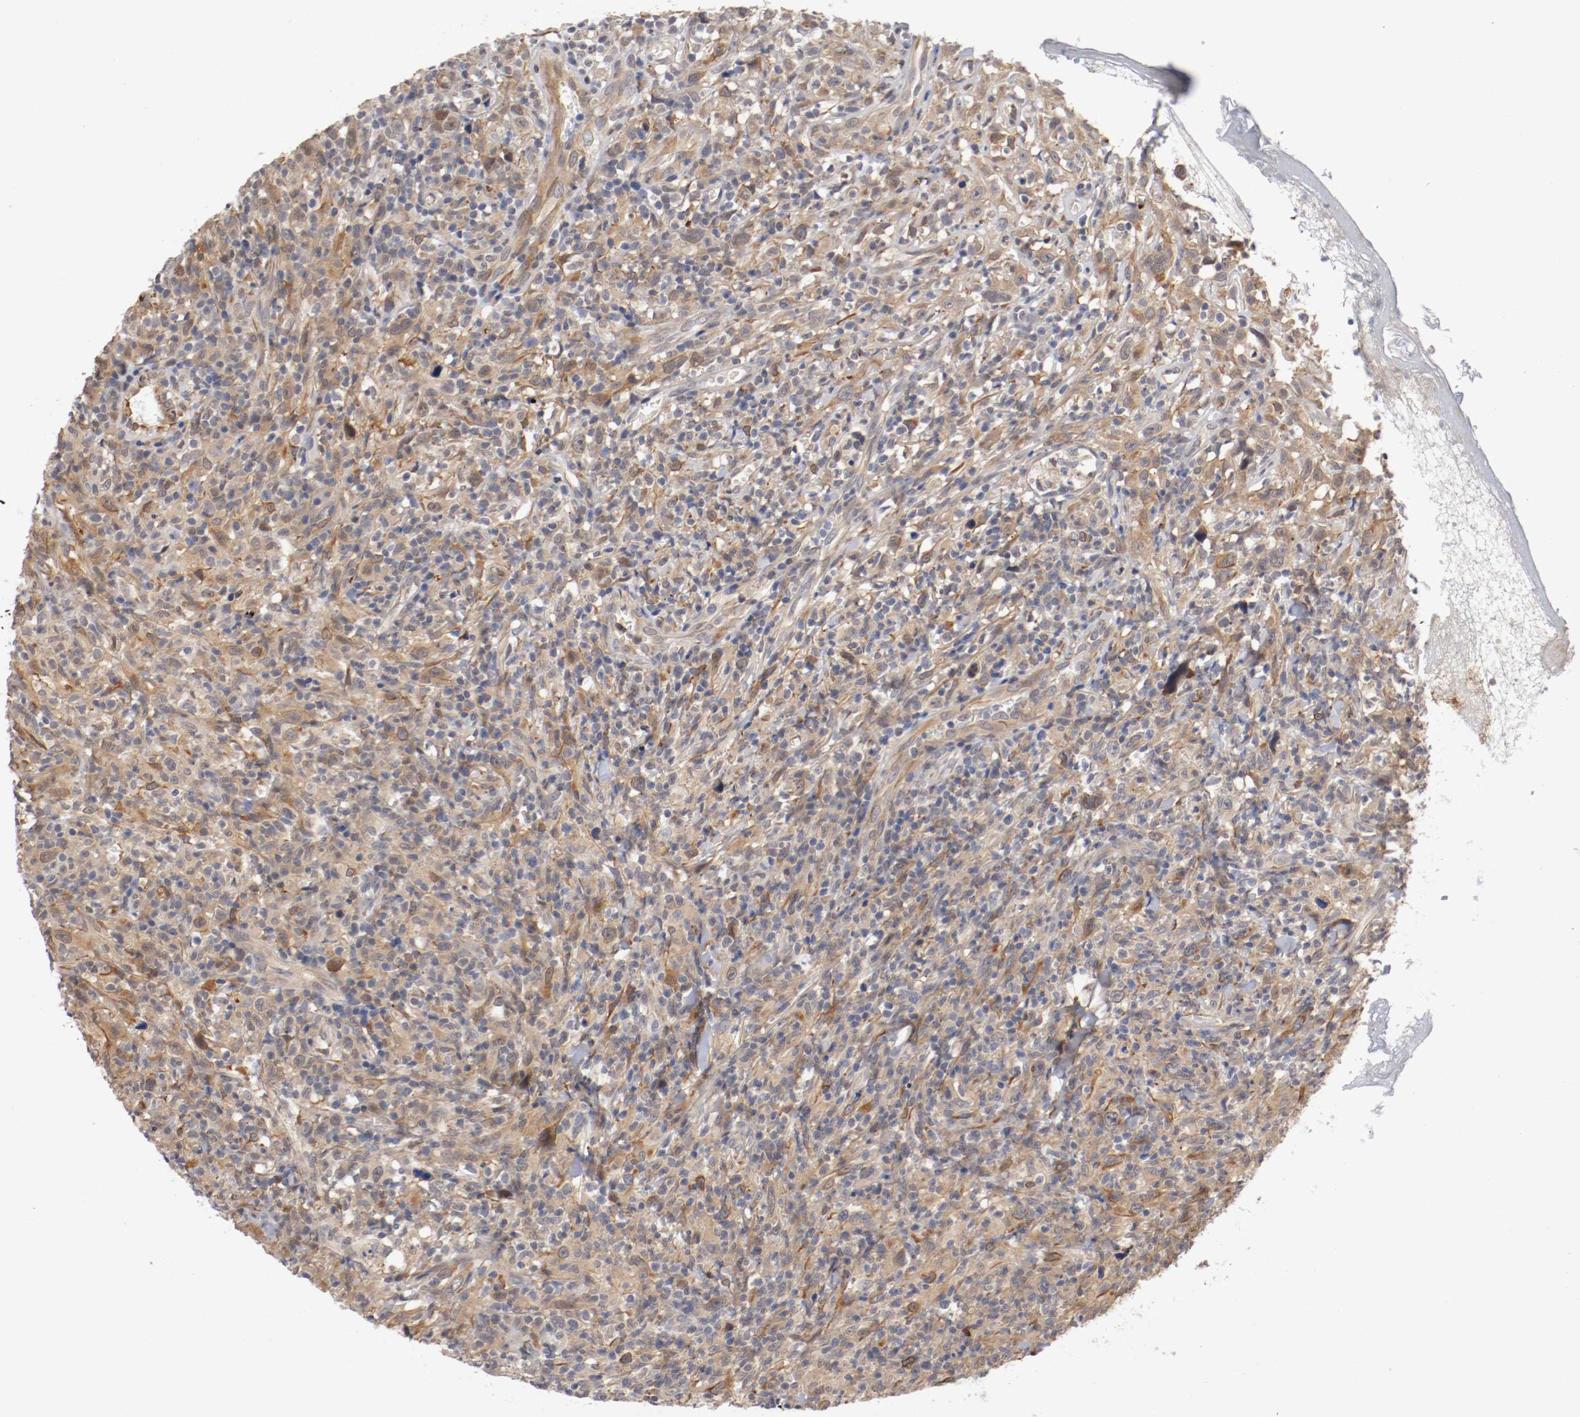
{"staining": {"intensity": "weak", "quantity": "25%-75%", "location": "none"}, "tissue": "thyroid cancer", "cell_type": "Tumor cells", "image_type": "cancer", "snomed": [{"axis": "morphology", "description": "Carcinoma, NOS"}, {"axis": "topography", "description": "Thyroid gland"}], "caption": "The histopathology image shows immunohistochemical staining of thyroid cancer (carcinoma). There is weak None expression is present in about 25%-75% of tumor cells.", "gene": "RBM23", "patient": {"sex": "female", "age": 77}}